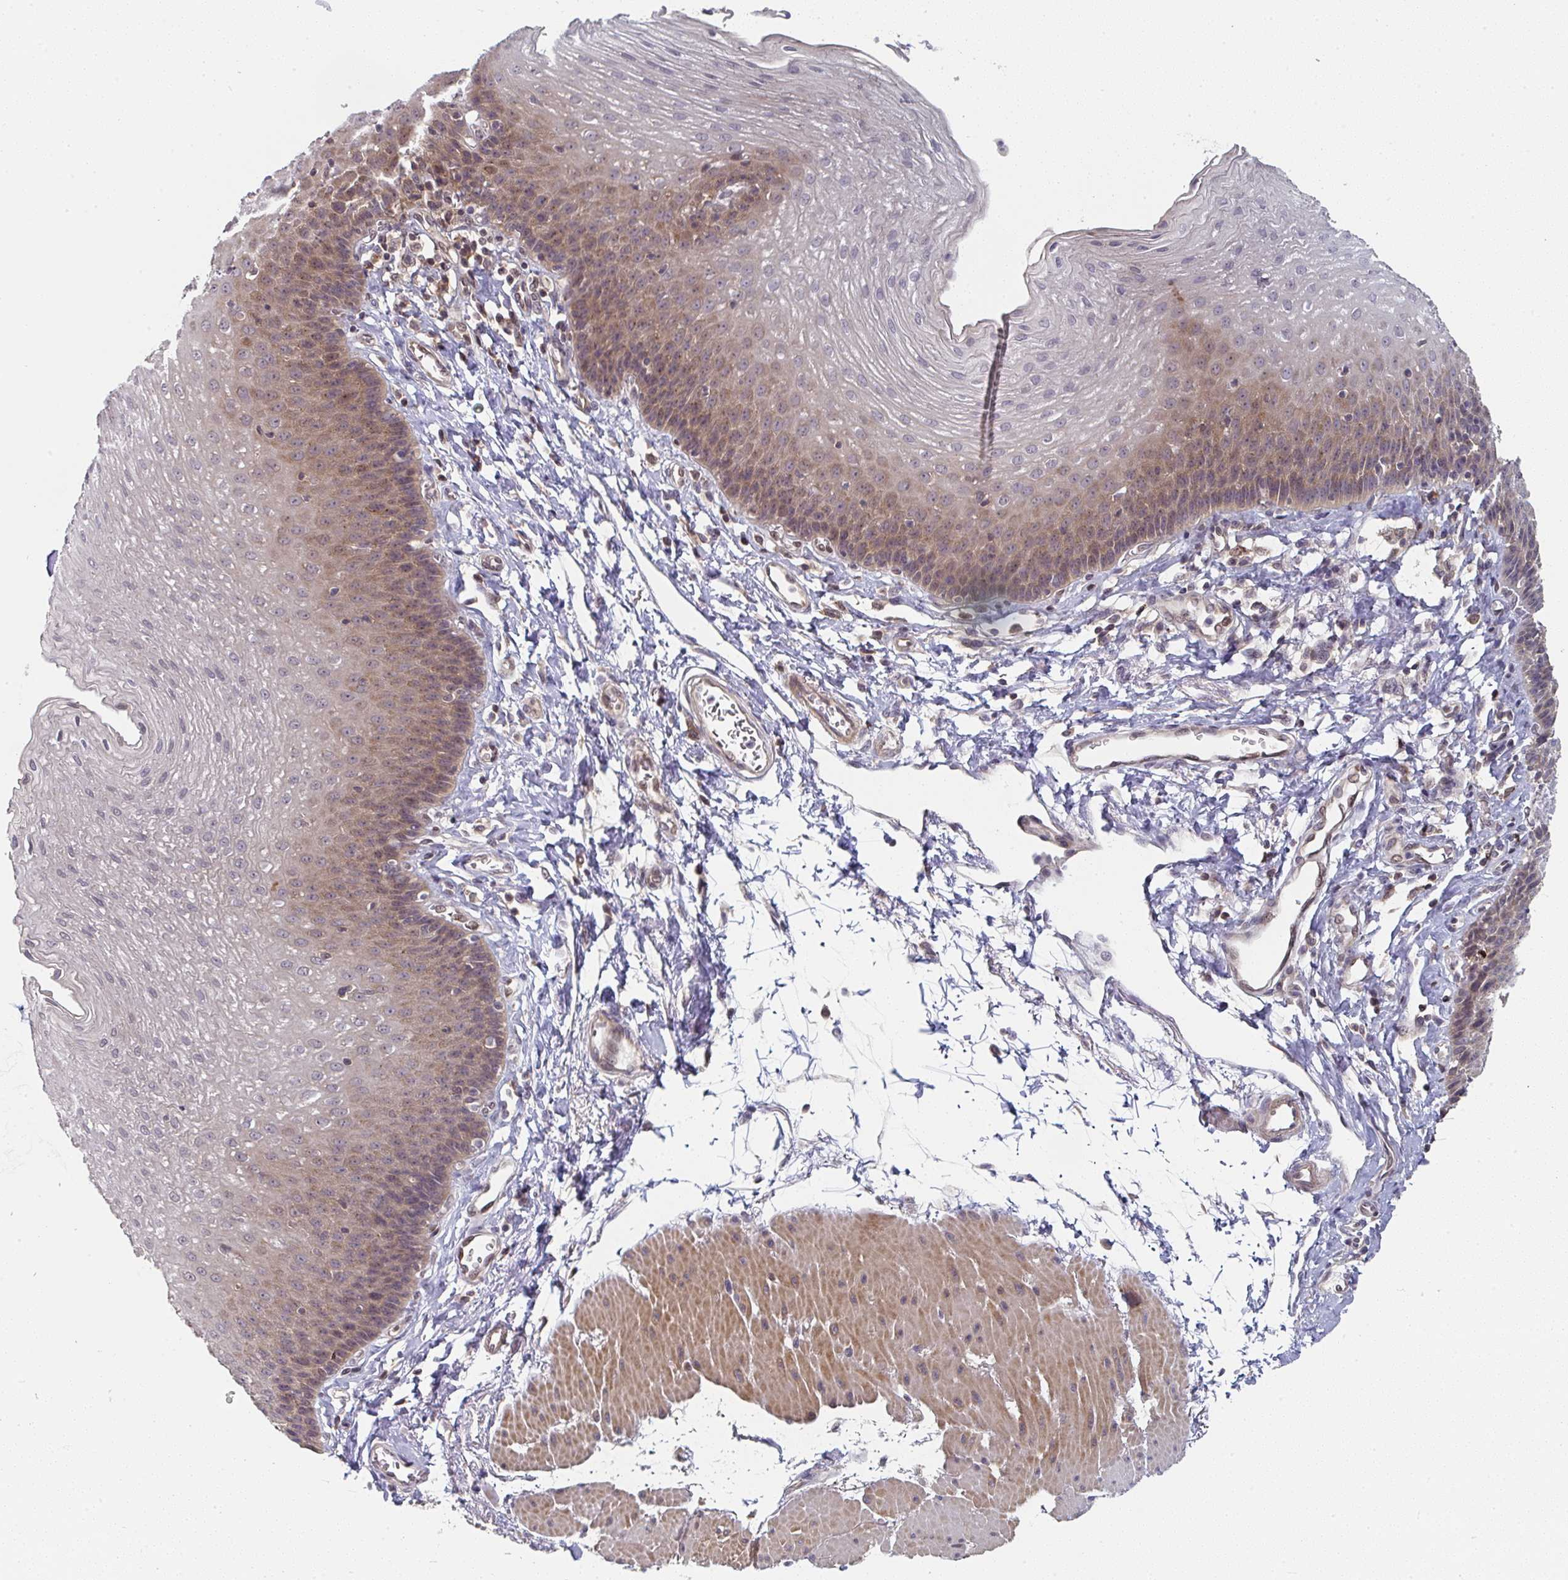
{"staining": {"intensity": "moderate", "quantity": "25%-75%", "location": "cytoplasmic/membranous,nuclear"}, "tissue": "esophagus", "cell_type": "Squamous epithelial cells", "image_type": "normal", "snomed": [{"axis": "morphology", "description": "Normal tissue, NOS"}, {"axis": "topography", "description": "Esophagus"}], "caption": "The histopathology image shows immunohistochemical staining of unremarkable esophagus. There is moderate cytoplasmic/membranous,nuclear positivity is present in about 25%-75% of squamous epithelial cells.", "gene": "RANGRF", "patient": {"sex": "female", "age": 81}}